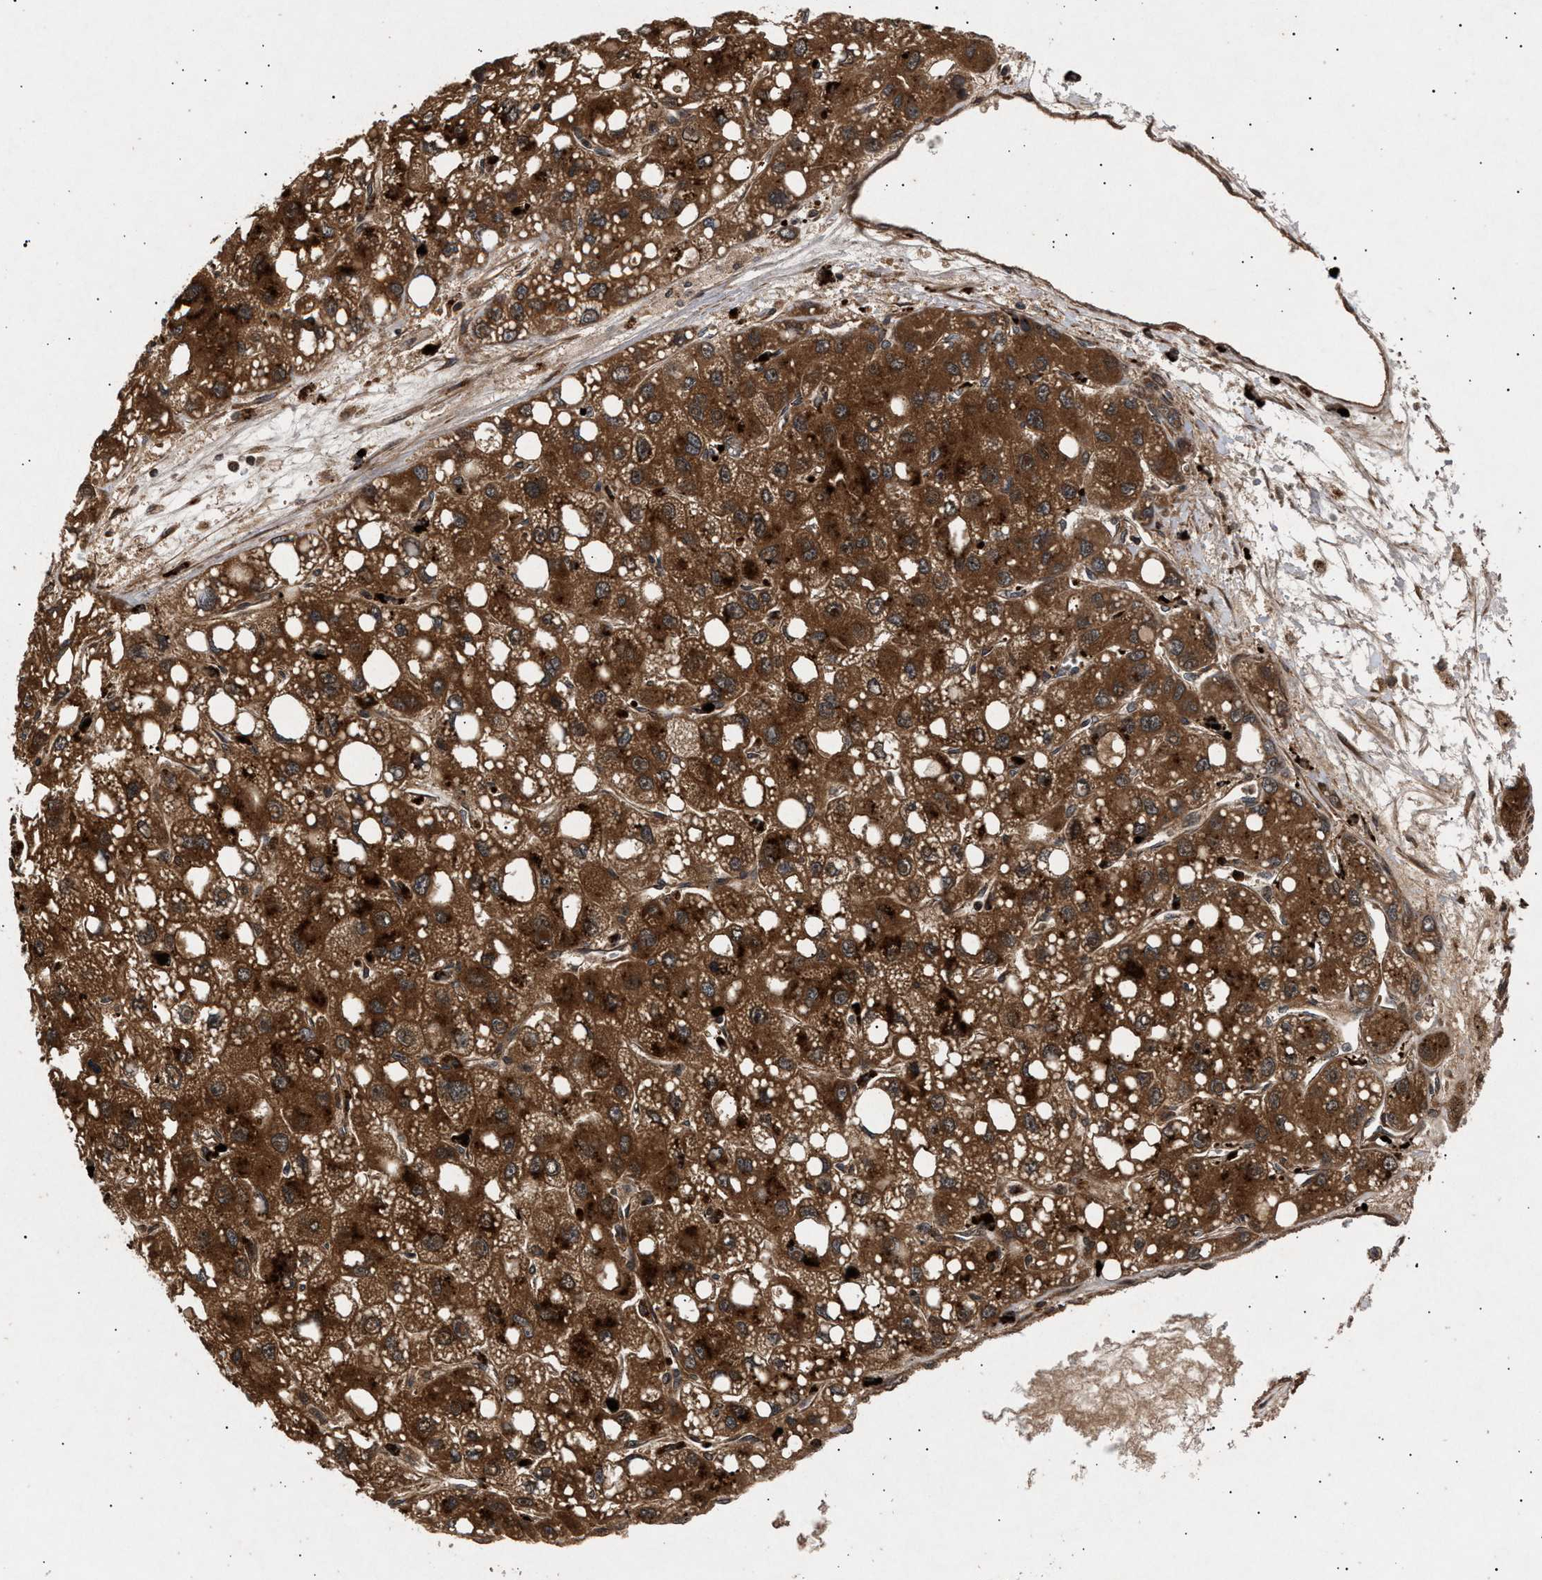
{"staining": {"intensity": "strong", "quantity": ">75%", "location": "cytoplasmic/membranous"}, "tissue": "liver cancer", "cell_type": "Tumor cells", "image_type": "cancer", "snomed": [{"axis": "morphology", "description": "Carcinoma, Hepatocellular, NOS"}, {"axis": "topography", "description": "Liver"}], "caption": "This histopathology image exhibits liver cancer (hepatocellular carcinoma) stained with IHC to label a protein in brown. The cytoplasmic/membranous of tumor cells show strong positivity for the protein. Nuclei are counter-stained blue.", "gene": "ITGB5", "patient": {"sex": "male", "age": 55}}